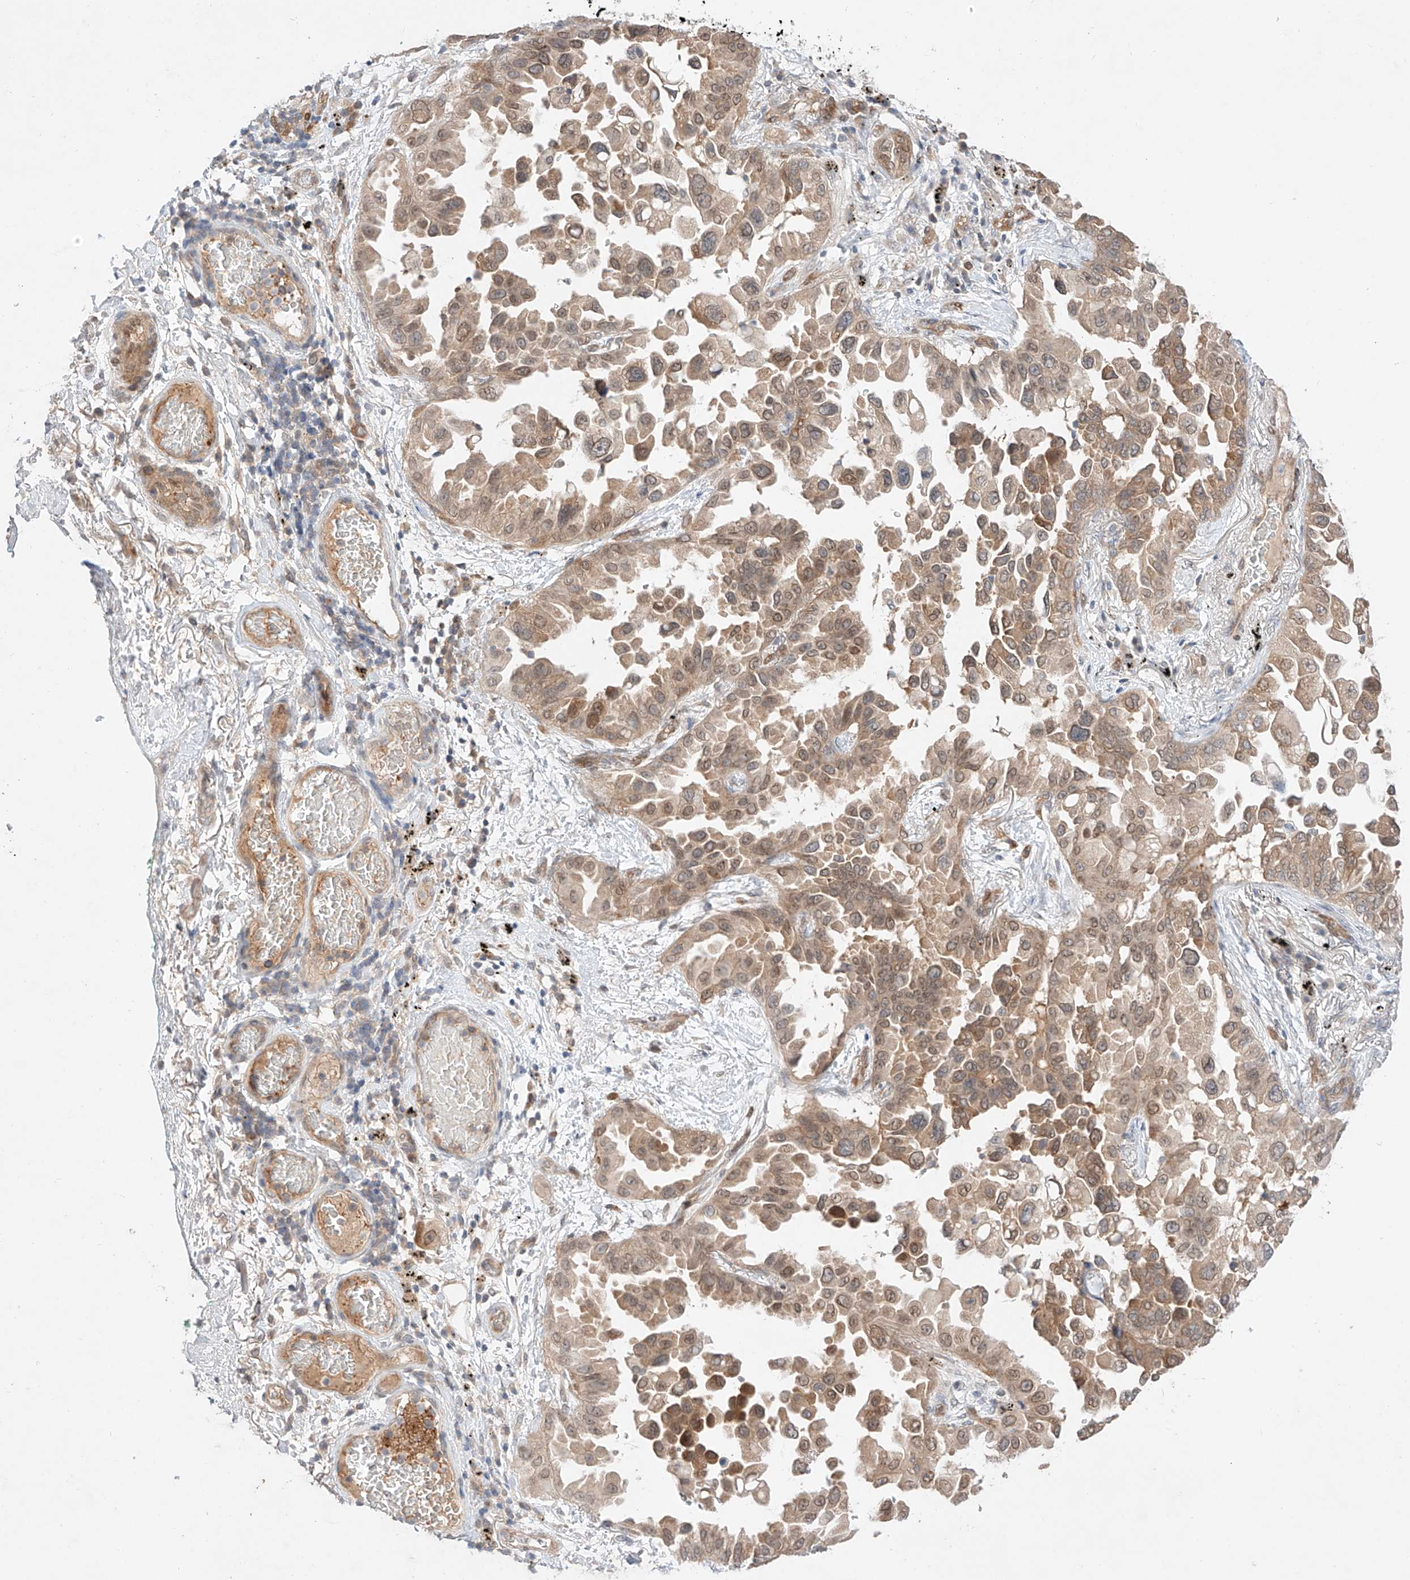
{"staining": {"intensity": "weak", "quantity": "25%-75%", "location": "cytoplasmic/membranous,nuclear"}, "tissue": "lung cancer", "cell_type": "Tumor cells", "image_type": "cancer", "snomed": [{"axis": "morphology", "description": "Adenocarcinoma, NOS"}, {"axis": "topography", "description": "Lung"}], "caption": "This is an image of IHC staining of adenocarcinoma (lung), which shows weak expression in the cytoplasmic/membranous and nuclear of tumor cells.", "gene": "ZNF124", "patient": {"sex": "female", "age": 67}}